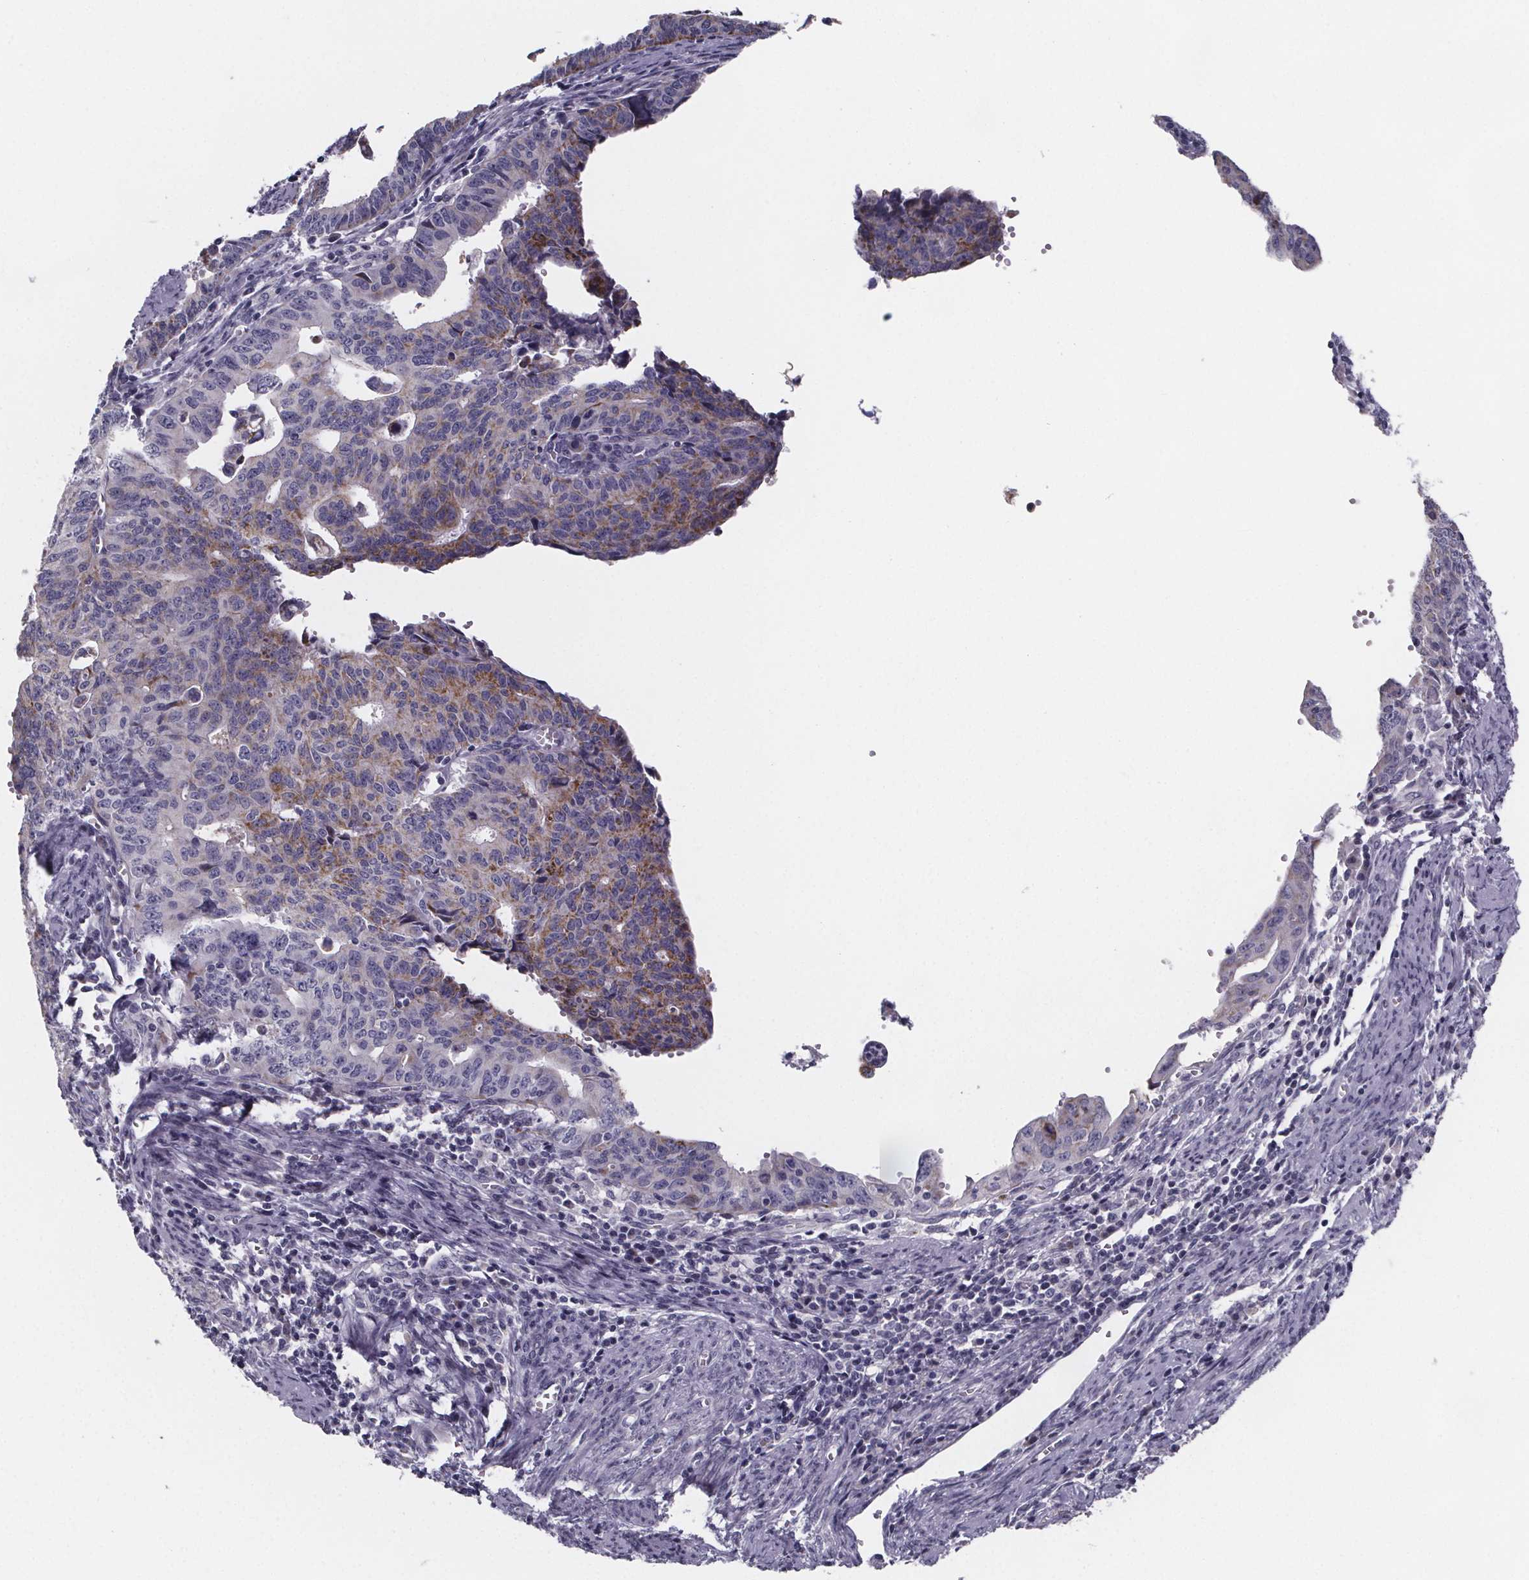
{"staining": {"intensity": "moderate", "quantity": "<25%", "location": "cytoplasmic/membranous"}, "tissue": "endometrial cancer", "cell_type": "Tumor cells", "image_type": "cancer", "snomed": [{"axis": "morphology", "description": "Adenocarcinoma, NOS"}, {"axis": "topography", "description": "Endometrium"}], "caption": "Protein staining shows moderate cytoplasmic/membranous staining in approximately <25% of tumor cells in endometrial cancer (adenocarcinoma).", "gene": "PAH", "patient": {"sex": "female", "age": 65}}